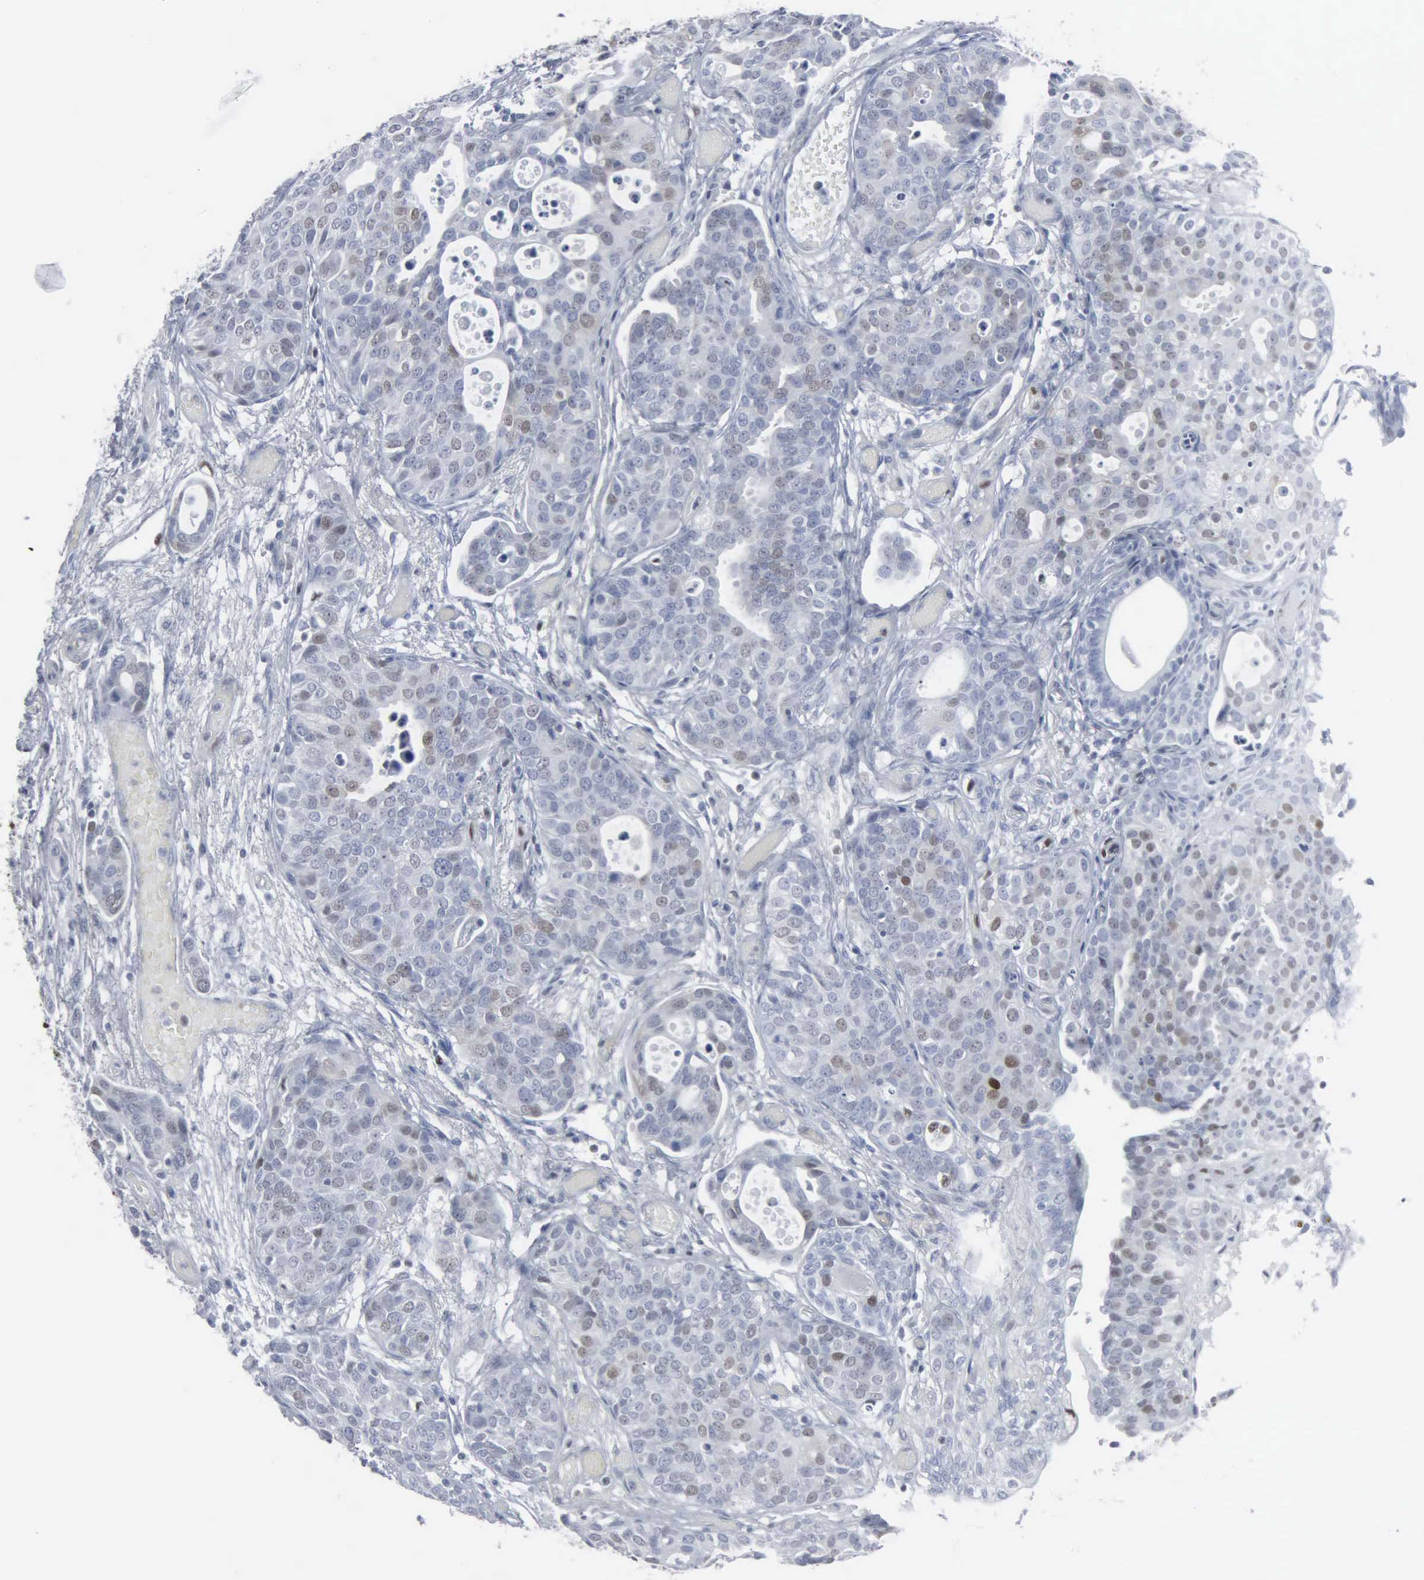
{"staining": {"intensity": "negative", "quantity": "none", "location": "none"}, "tissue": "urothelial cancer", "cell_type": "Tumor cells", "image_type": "cancer", "snomed": [{"axis": "morphology", "description": "Urothelial carcinoma, High grade"}, {"axis": "topography", "description": "Urinary bladder"}], "caption": "Immunohistochemical staining of human high-grade urothelial carcinoma shows no significant staining in tumor cells. (Stains: DAB immunohistochemistry with hematoxylin counter stain, Microscopy: brightfield microscopy at high magnification).", "gene": "CCND3", "patient": {"sex": "male", "age": 78}}